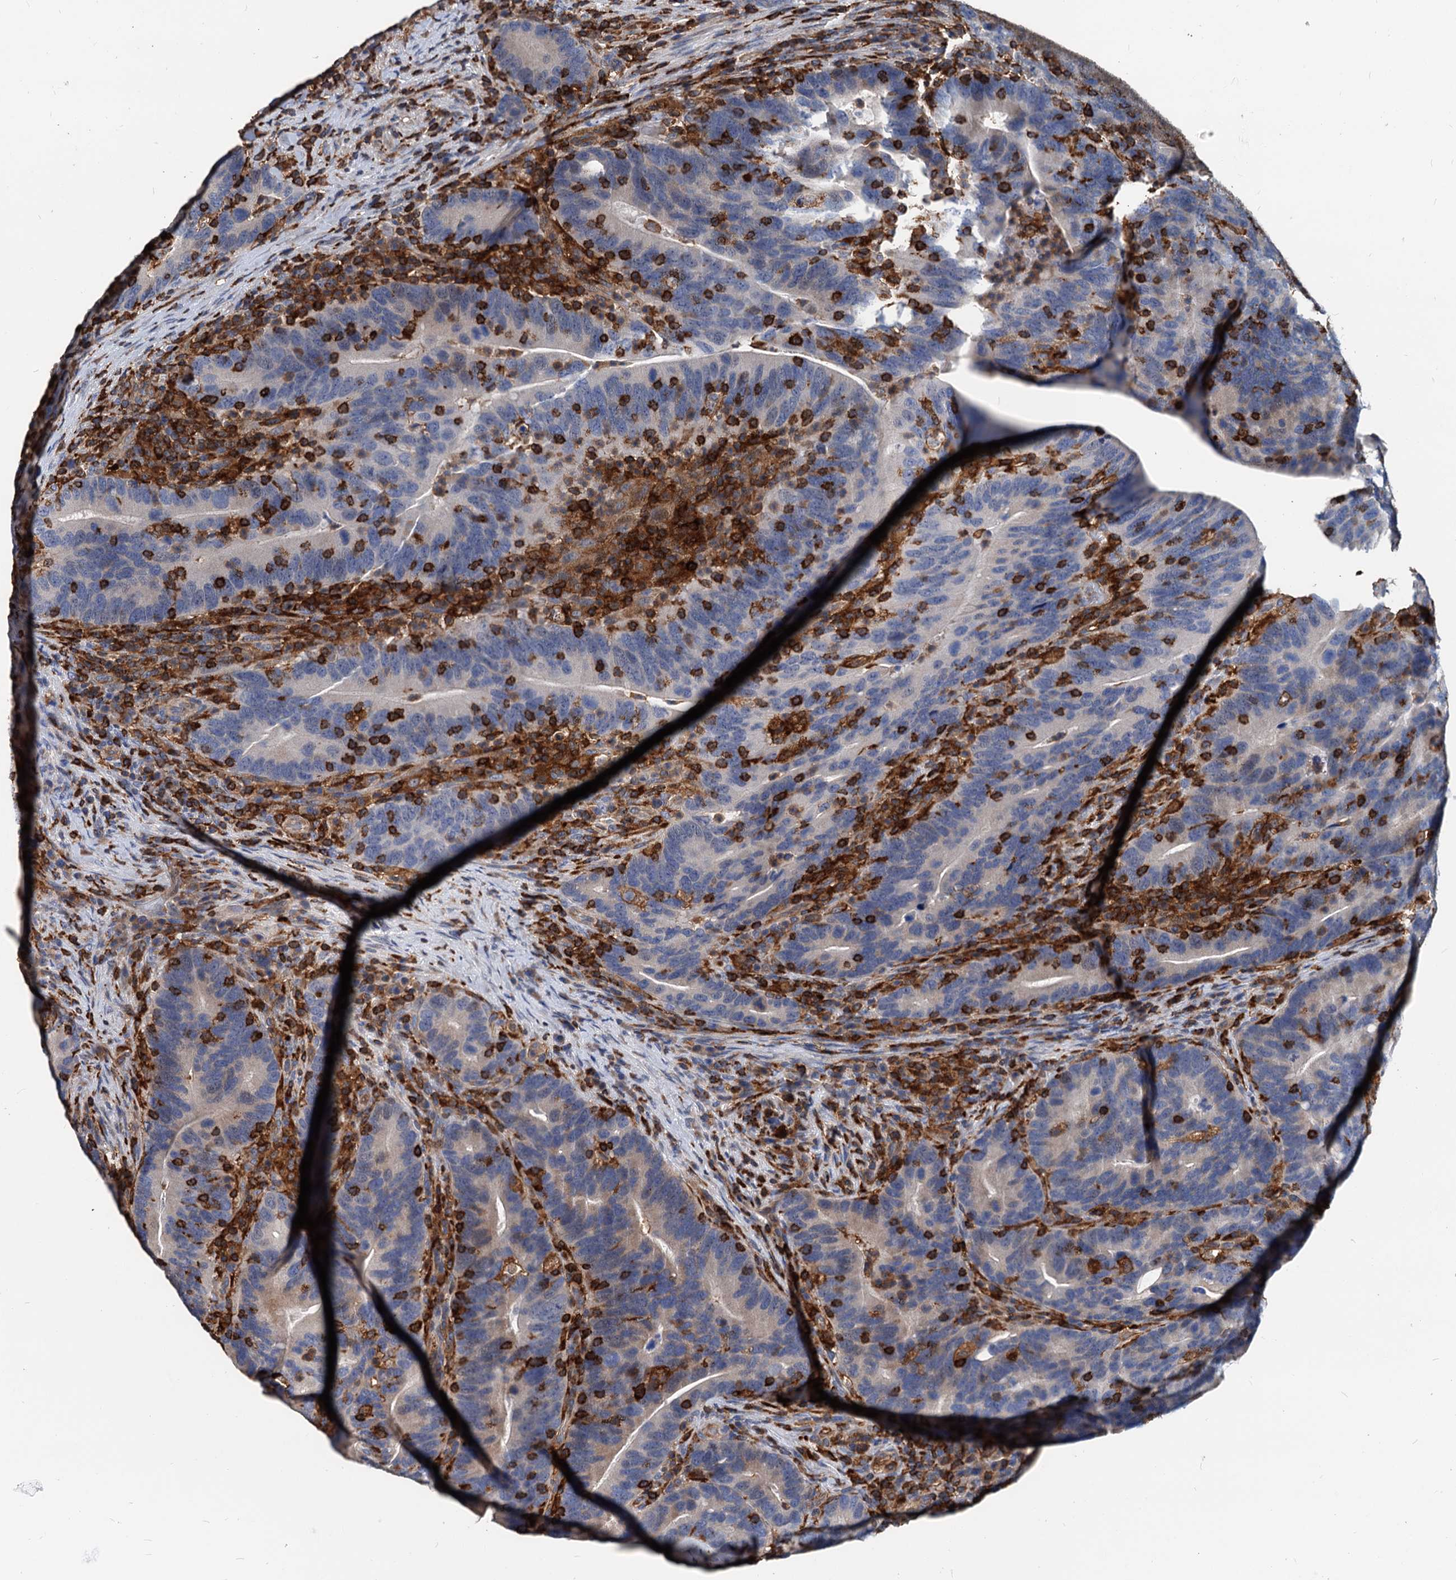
{"staining": {"intensity": "negative", "quantity": "none", "location": "none"}, "tissue": "colorectal cancer", "cell_type": "Tumor cells", "image_type": "cancer", "snomed": [{"axis": "morphology", "description": "Adenocarcinoma, NOS"}, {"axis": "topography", "description": "Colon"}], "caption": "Immunohistochemistry of colorectal cancer displays no expression in tumor cells.", "gene": "LCP2", "patient": {"sex": "female", "age": 66}}